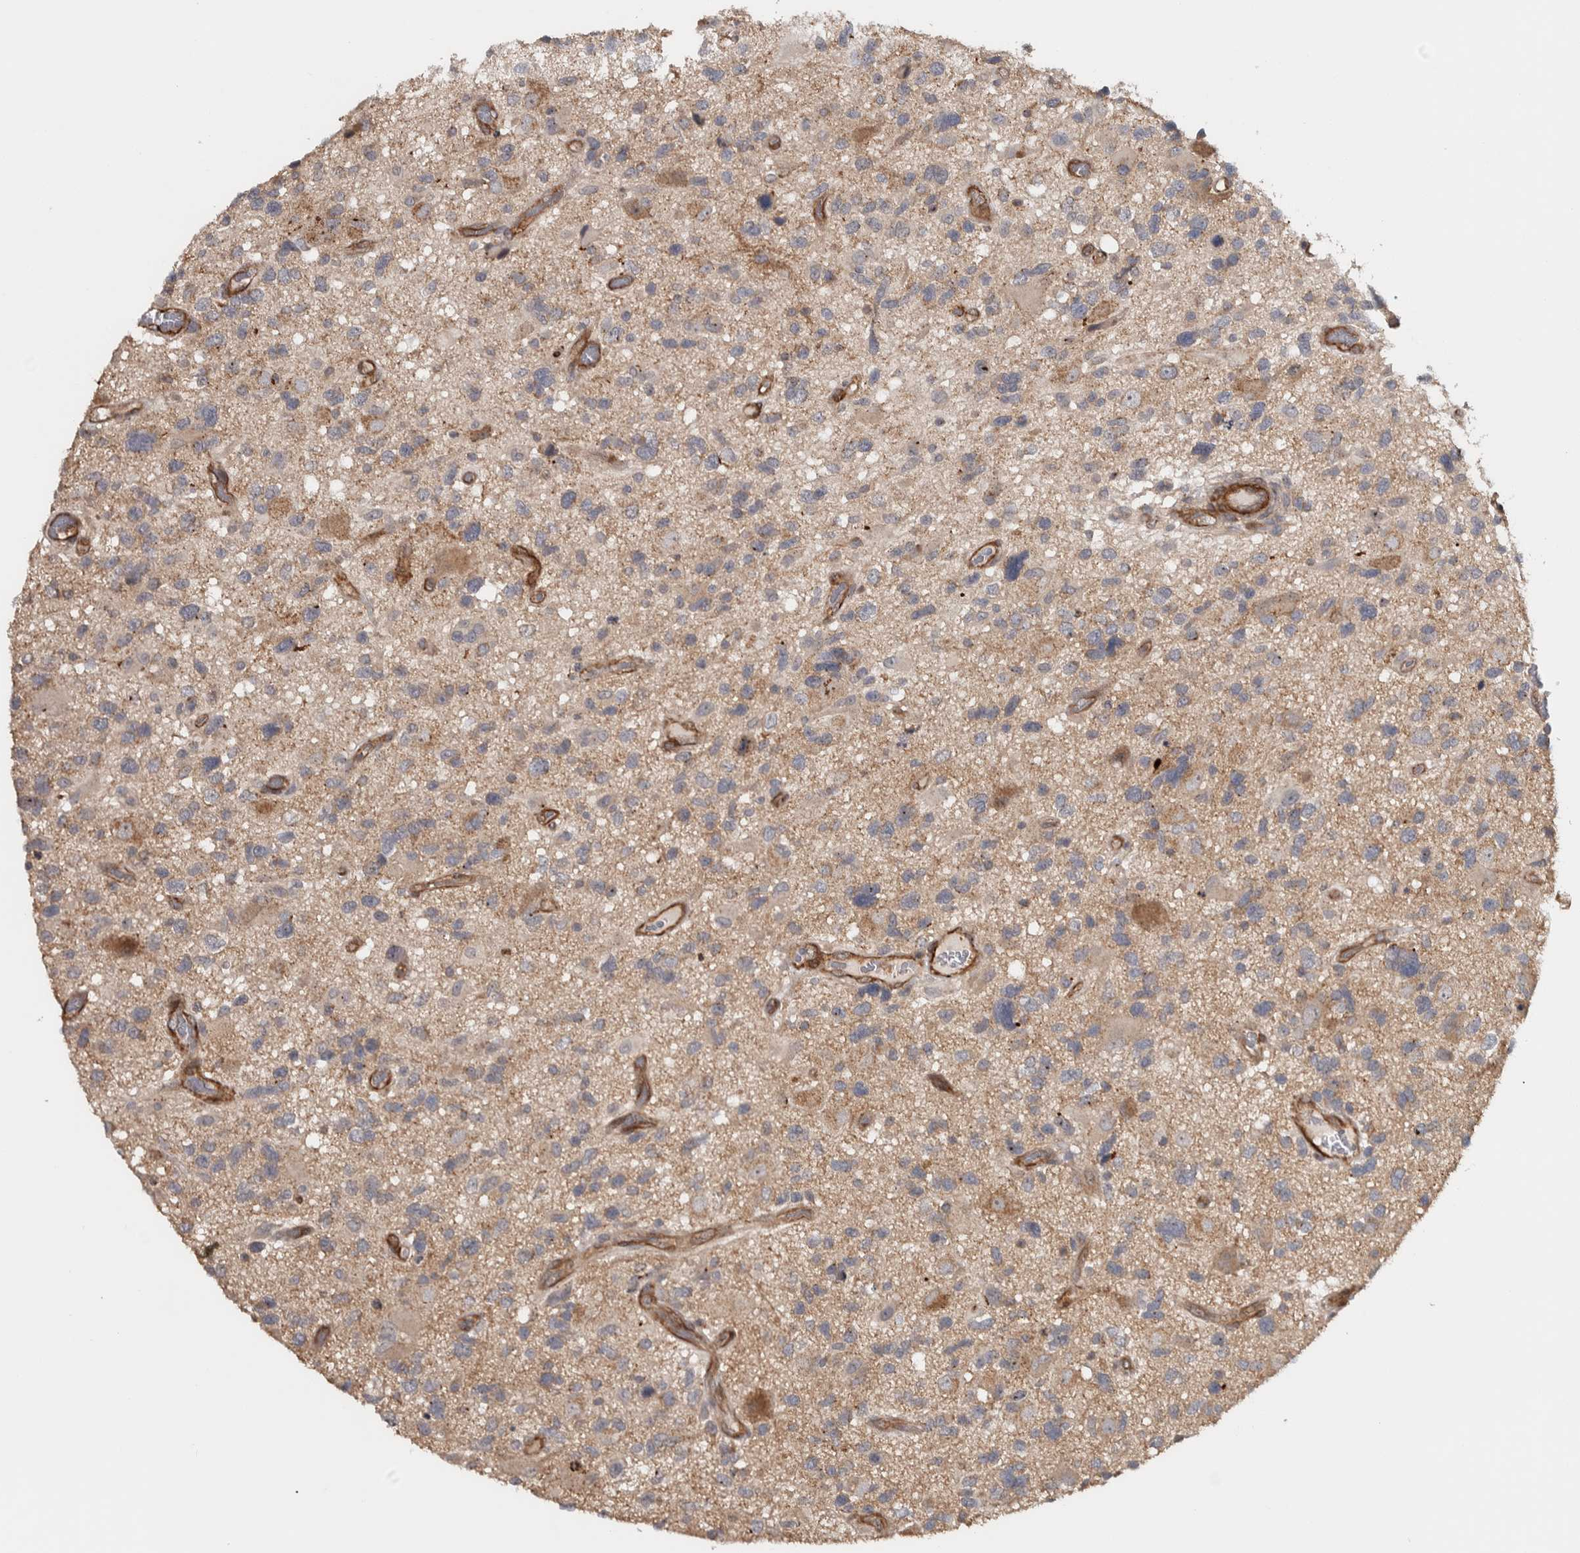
{"staining": {"intensity": "weak", "quantity": "<25%", "location": "cytoplasmic/membranous"}, "tissue": "glioma", "cell_type": "Tumor cells", "image_type": "cancer", "snomed": [{"axis": "morphology", "description": "Glioma, malignant, High grade"}, {"axis": "topography", "description": "Brain"}], "caption": "Protein analysis of glioma exhibits no significant staining in tumor cells. The staining was performed using DAB (3,3'-diaminobenzidine) to visualize the protein expression in brown, while the nuclei were stained in blue with hematoxylin (Magnification: 20x).", "gene": "CHMP4C", "patient": {"sex": "male", "age": 33}}